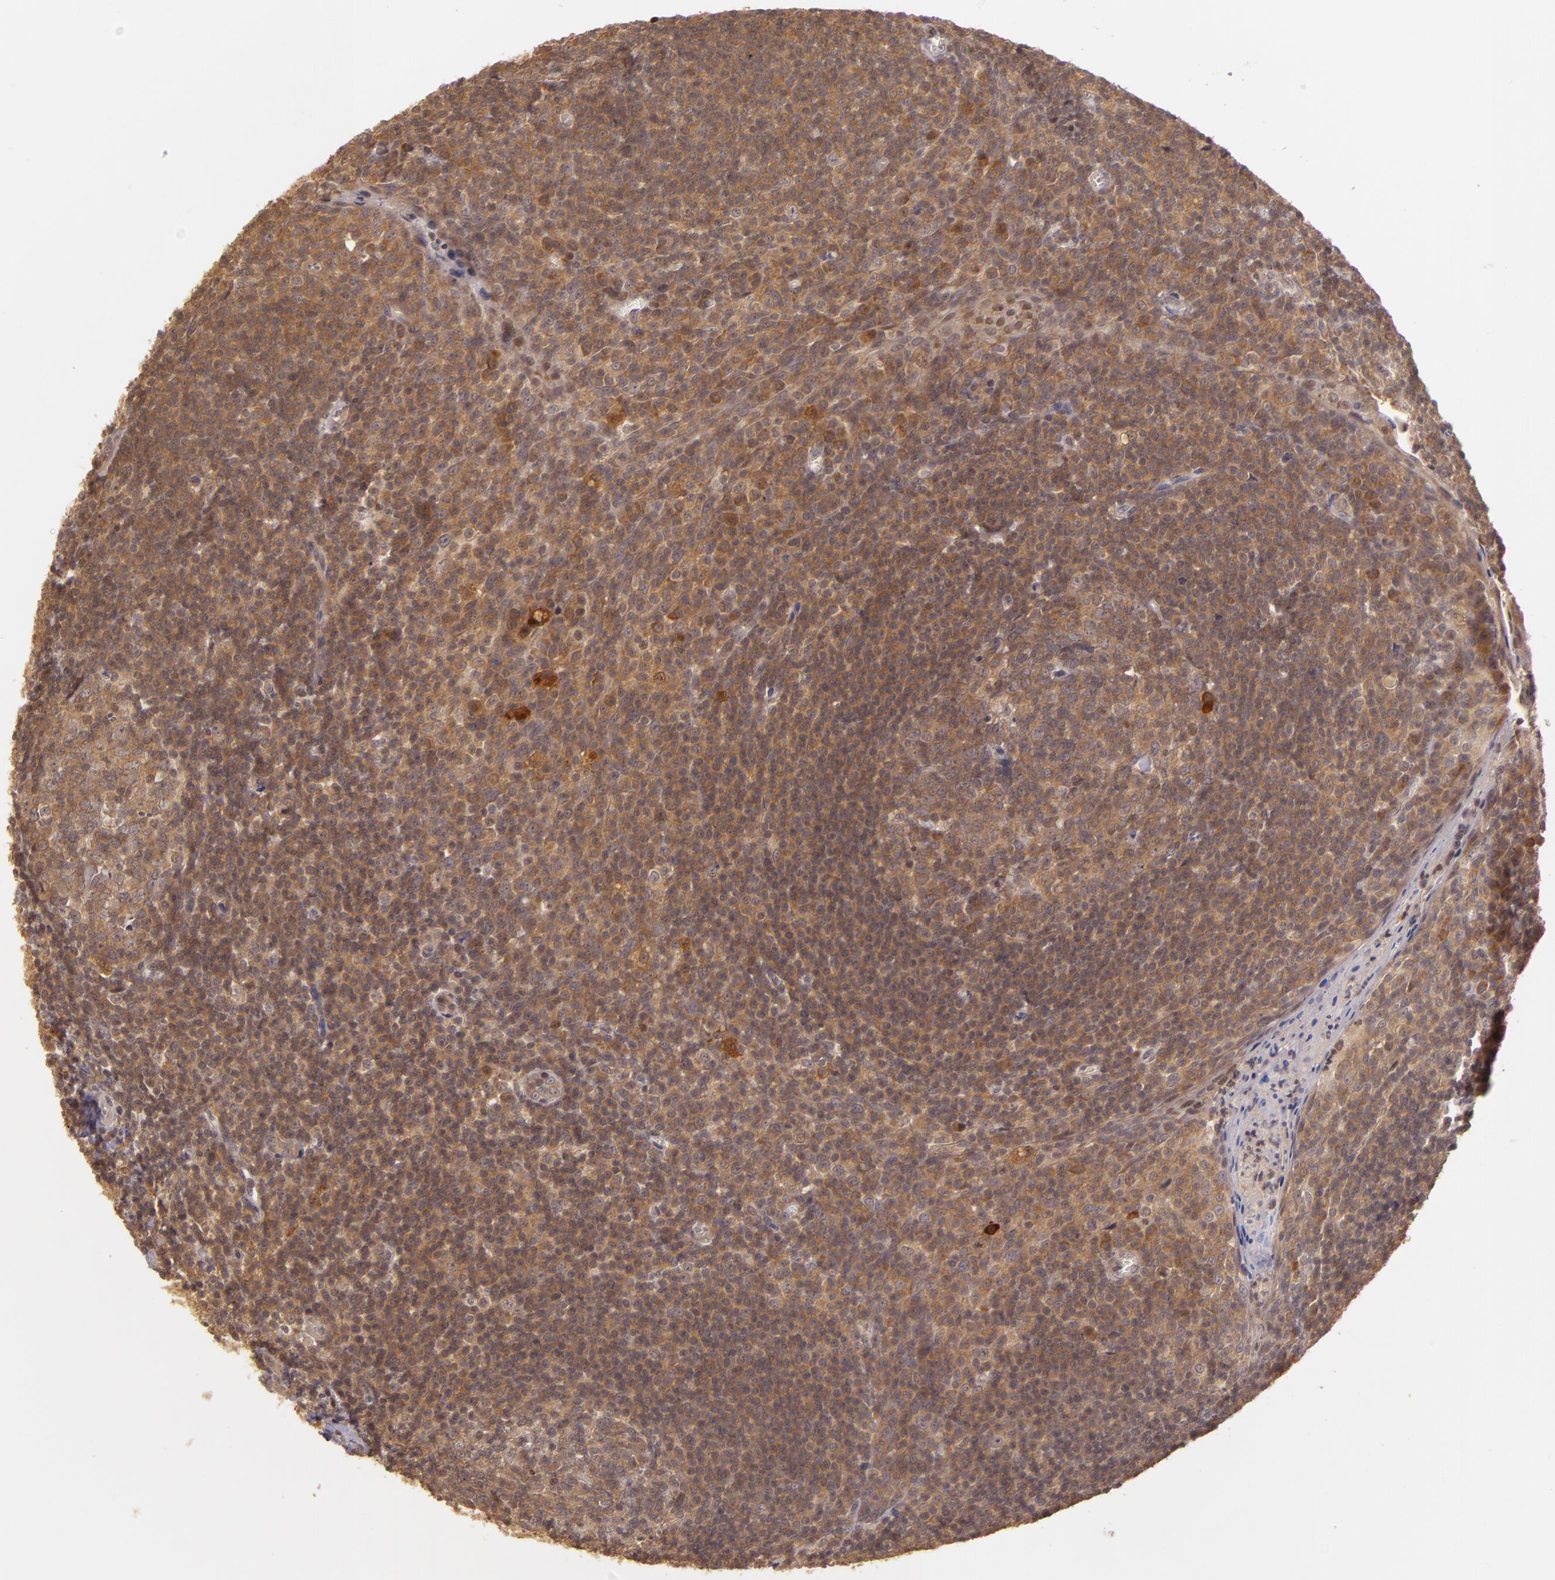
{"staining": {"intensity": "moderate", "quantity": ">75%", "location": "cytoplasmic/membranous"}, "tissue": "tonsil", "cell_type": "Germinal center cells", "image_type": "normal", "snomed": [{"axis": "morphology", "description": "Normal tissue, NOS"}, {"axis": "topography", "description": "Tonsil"}], "caption": "Brown immunohistochemical staining in benign human tonsil shows moderate cytoplasmic/membranous expression in about >75% of germinal center cells.", "gene": "TXNRD2", "patient": {"sex": "male", "age": 31}}